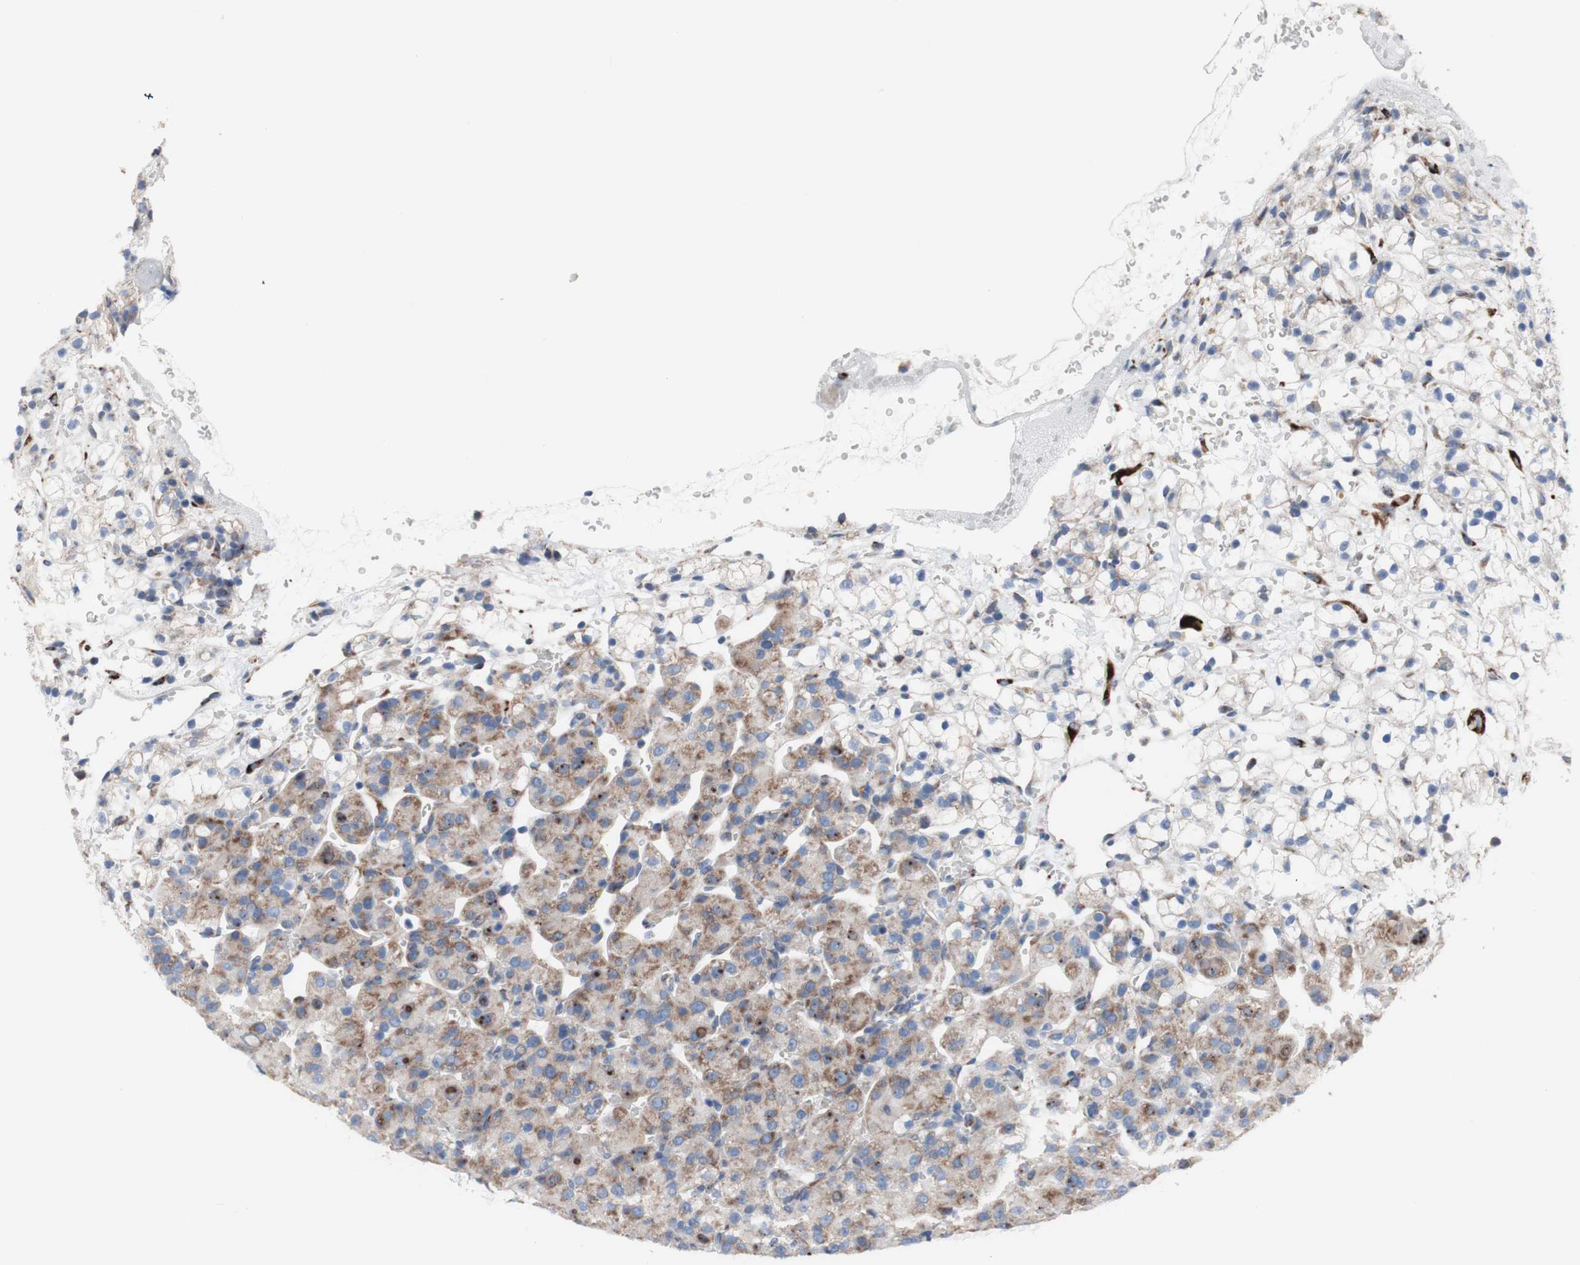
{"staining": {"intensity": "moderate", "quantity": "25%-75%", "location": "cytoplasmic/membranous"}, "tissue": "renal cancer", "cell_type": "Tumor cells", "image_type": "cancer", "snomed": [{"axis": "morphology", "description": "Adenocarcinoma, NOS"}, {"axis": "topography", "description": "Kidney"}], "caption": "Protein positivity by IHC displays moderate cytoplasmic/membranous staining in approximately 25%-75% of tumor cells in renal adenocarcinoma. (Stains: DAB in brown, nuclei in blue, Microscopy: brightfield microscopy at high magnification).", "gene": "AGPAT5", "patient": {"sex": "male", "age": 61}}